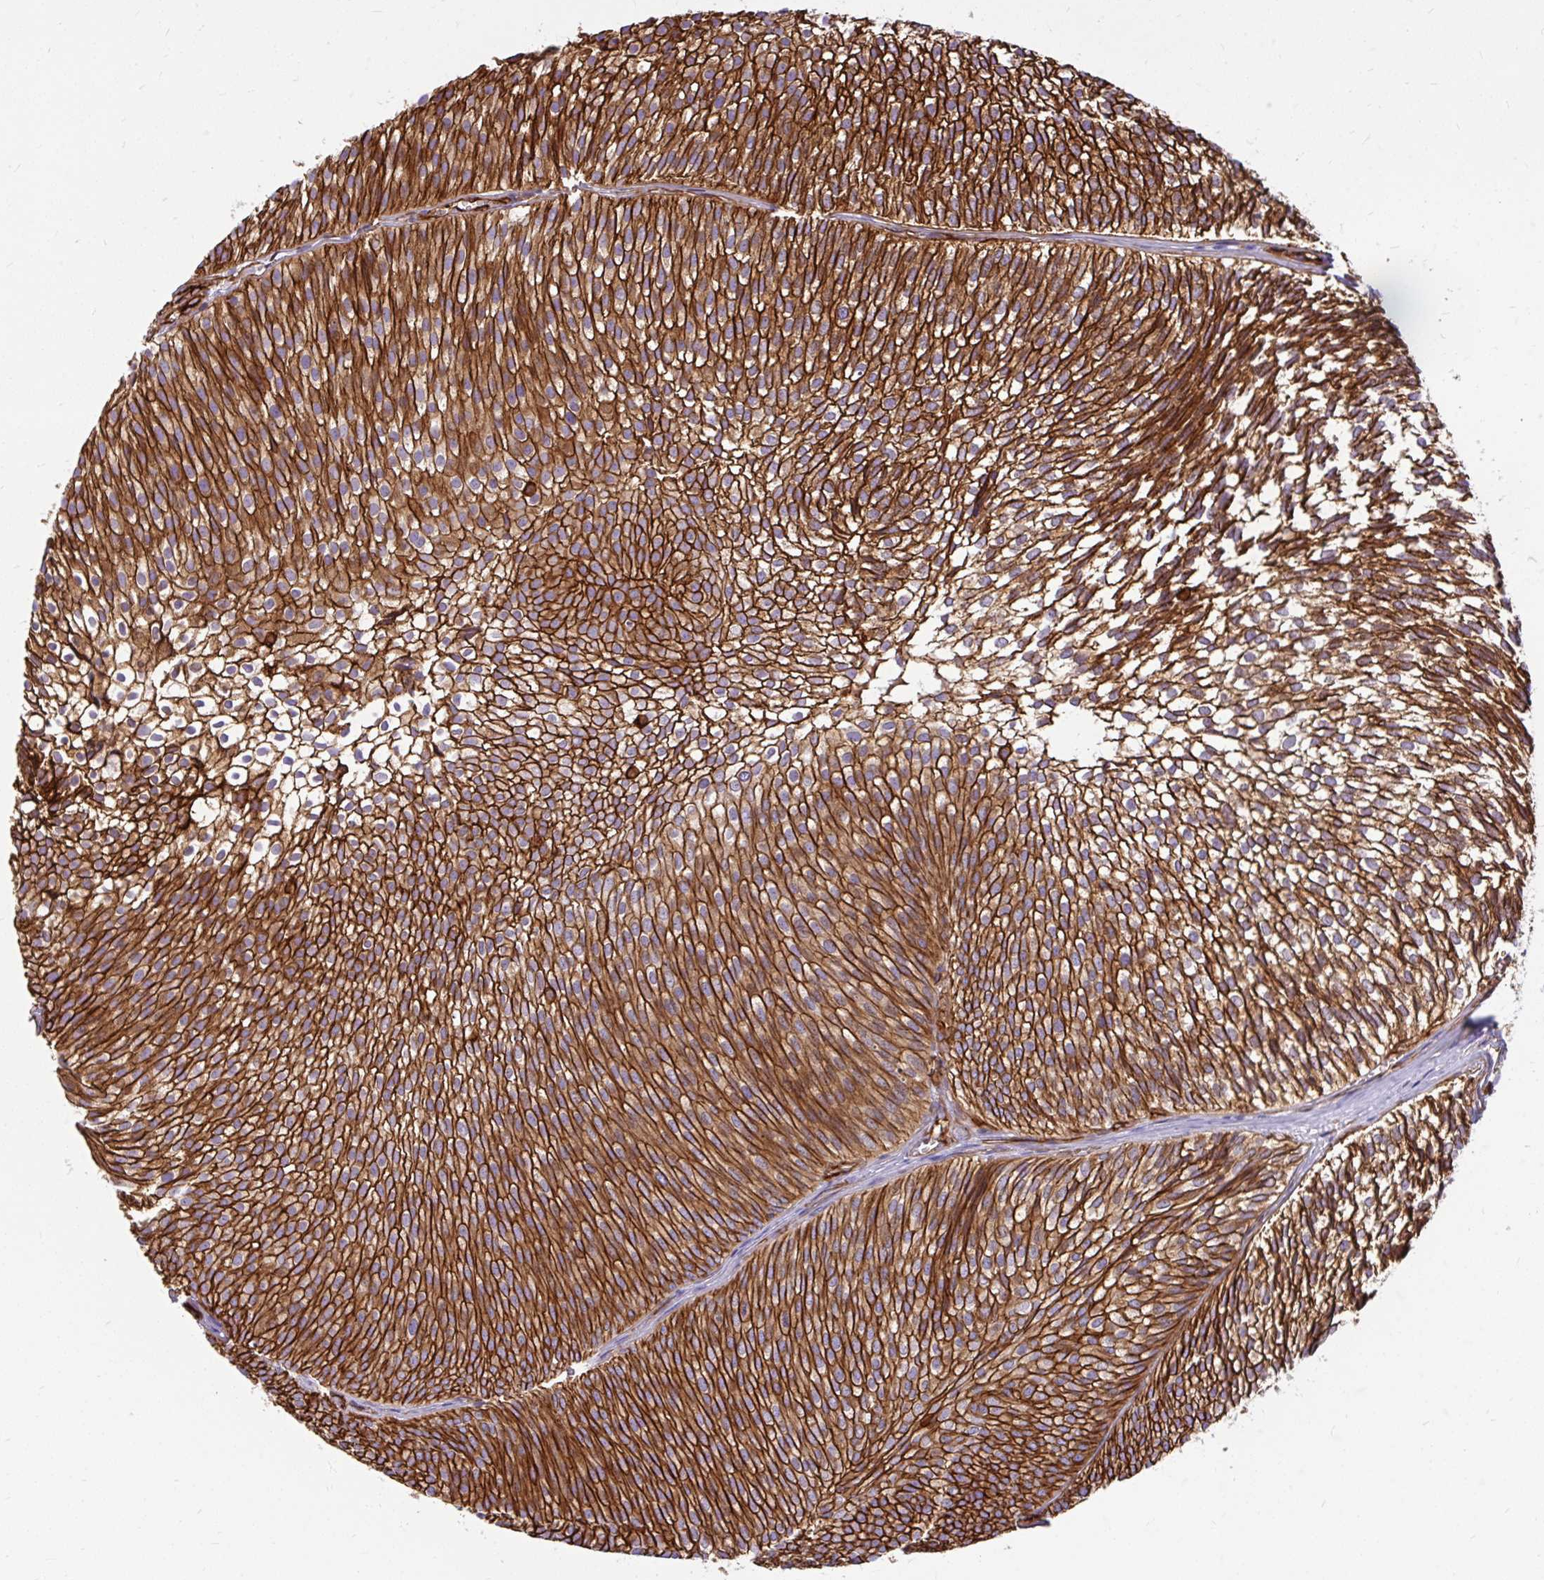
{"staining": {"intensity": "strong", "quantity": ">75%", "location": "cytoplasmic/membranous"}, "tissue": "urothelial cancer", "cell_type": "Tumor cells", "image_type": "cancer", "snomed": [{"axis": "morphology", "description": "Urothelial carcinoma, Low grade"}, {"axis": "topography", "description": "Urinary bladder"}], "caption": "Protein staining by immunohistochemistry (IHC) displays strong cytoplasmic/membranous positivity in approximately >75% of tumor cells in low-grade urothelial carcinoma.", "gene": "MAP1LC3B", "patient": {"sex": "male", "age": 91}}